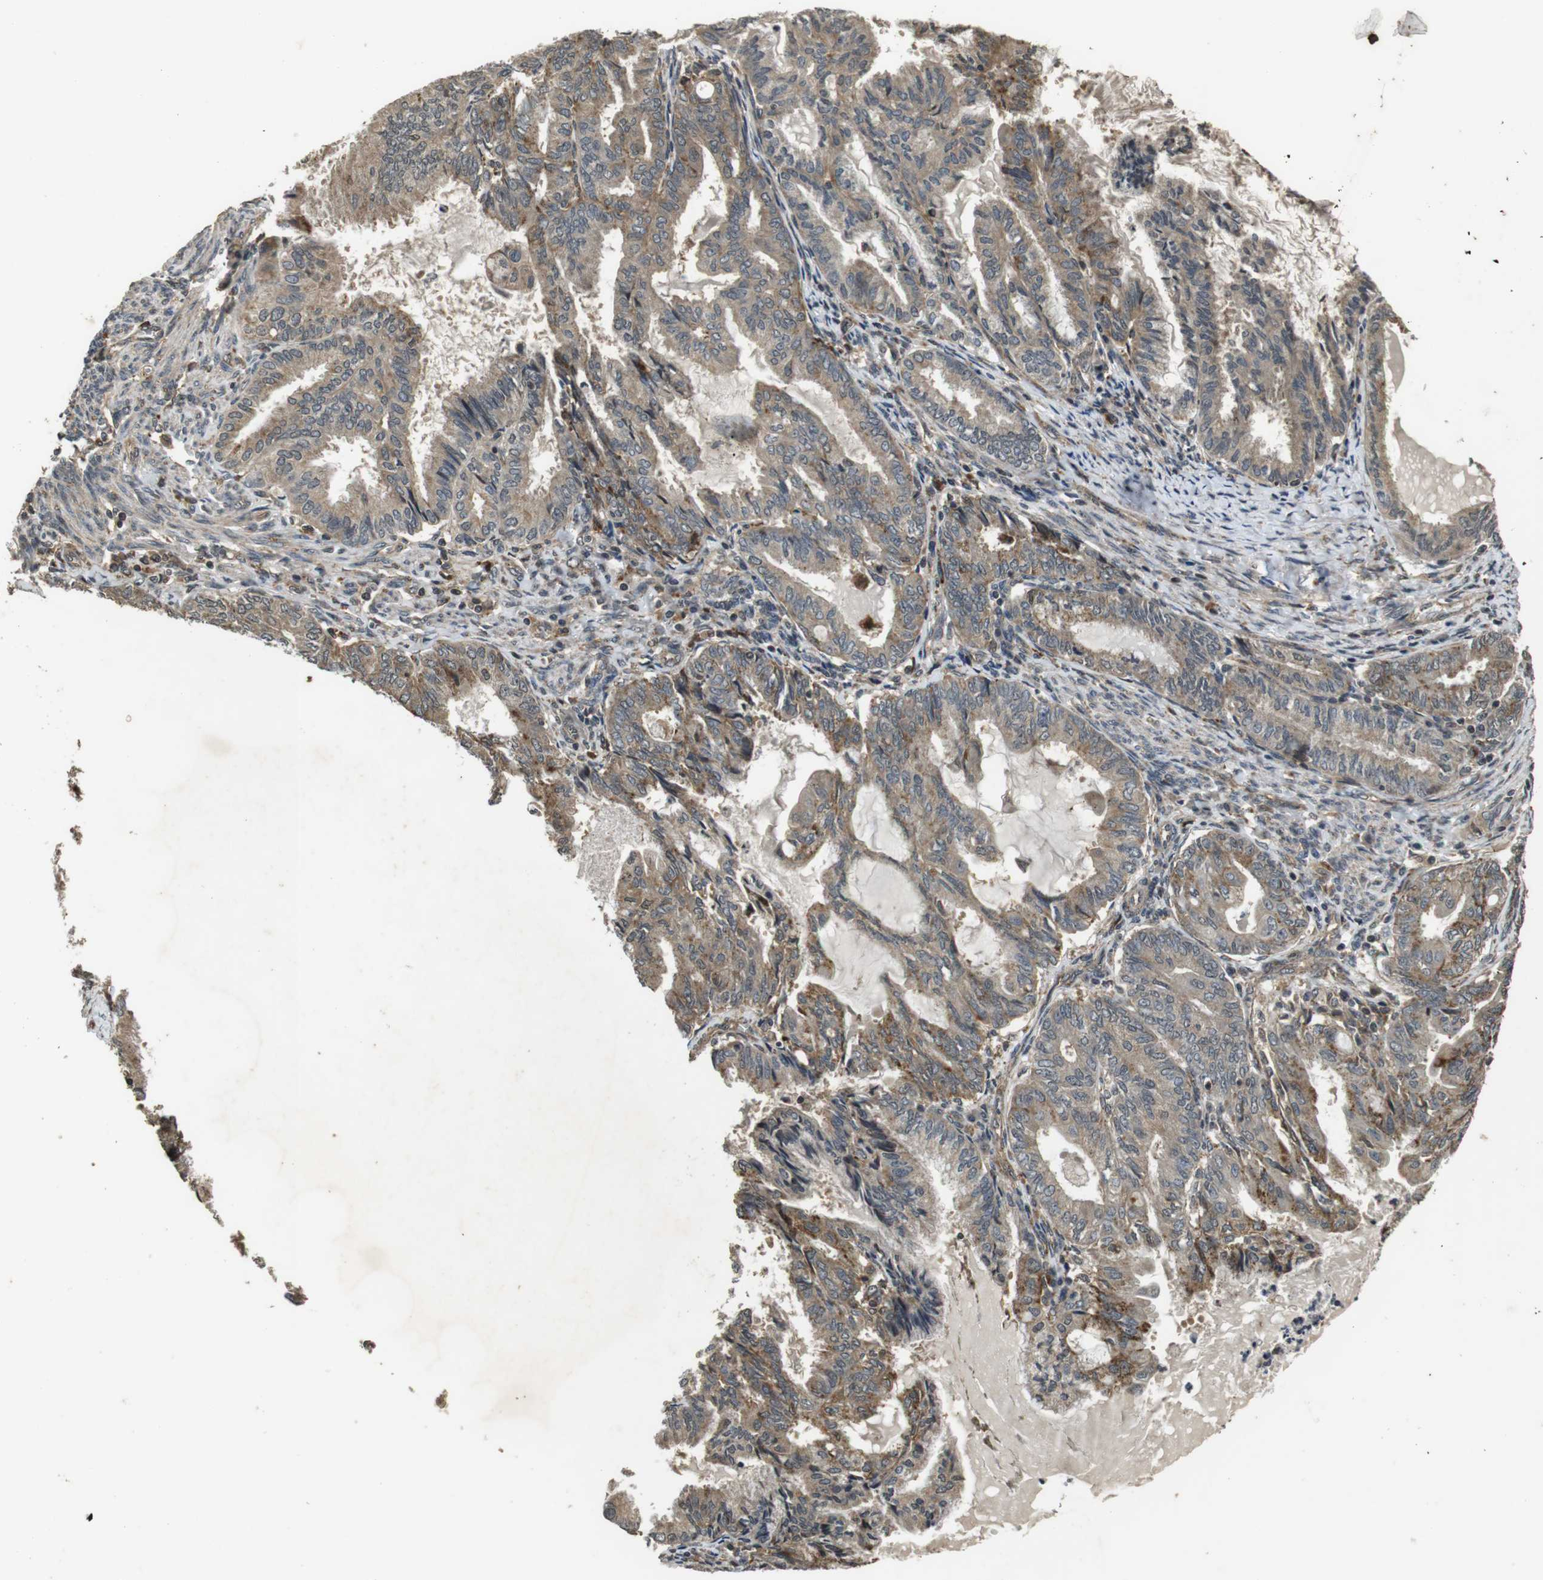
{"staining": {"intensity": "weak", "quantity": ">75%", "location": "cytoplasmic/membranous"}, "tissue": "endometrial cancer", "cell_type": "Tumor cells", "image_type": "cancer", "snomed": [{"axis": "morphology", "description": "Adenocarcinoma, NOS"}, {"axis": "topography", "description": "Endometrium"}], "caption": "This histopathology image exhibits IHC staining of human endometrial cancer (adenocarcinoma), with low weak cytoplasmic/membranous positivity in approximately >75% of tumor cells.", "gene": "FZD10", "patient": {"sex": "female", "age": 86}}